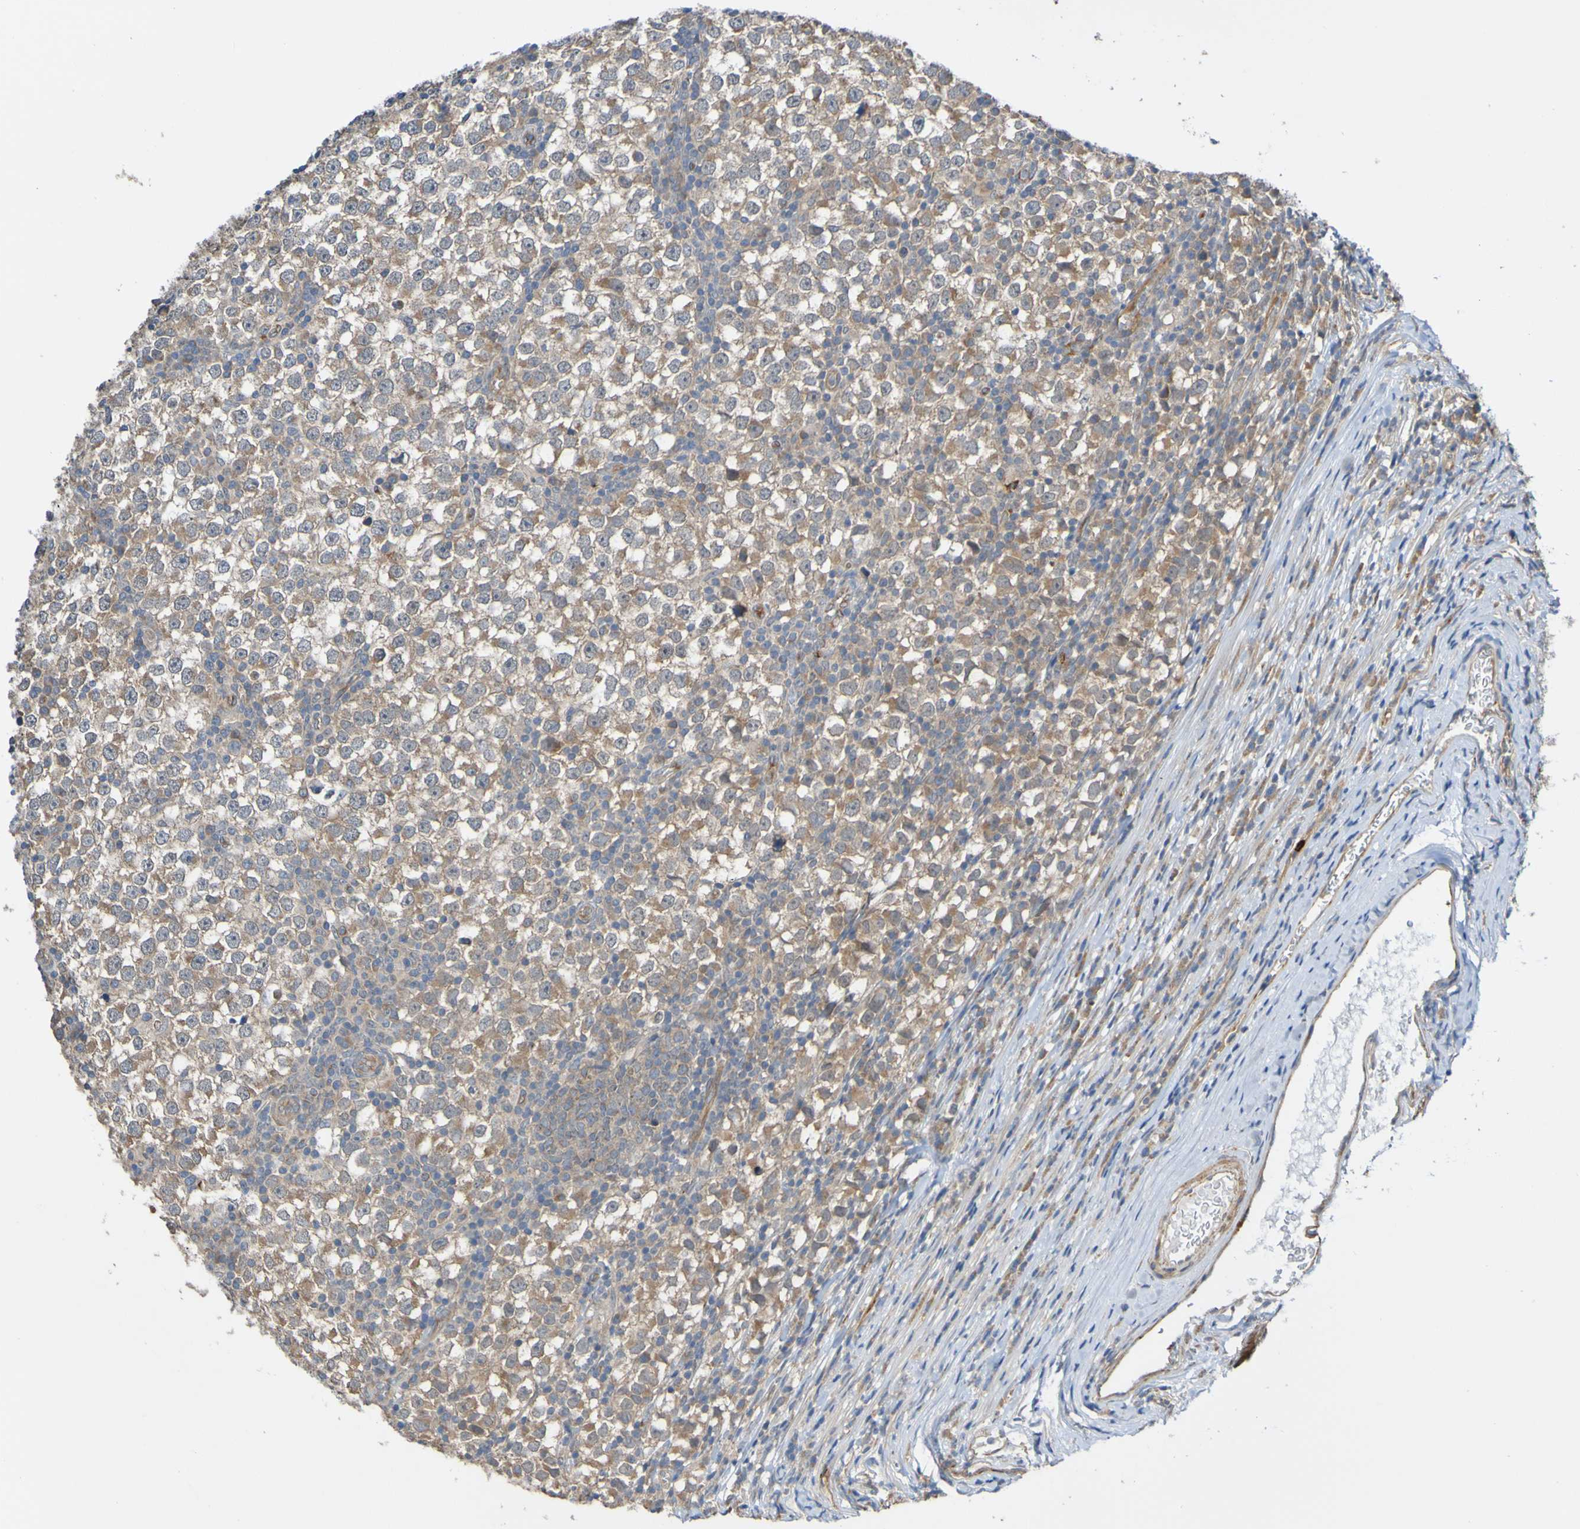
{"staining": {"intensity": "moderate", "quantity": "25%-75%", "location": "cytoplasmic/membranous"}, "tissue": "testis cancer", "cell_type": "Tumor cells", "image_type": "cancer", "snomed": [{"axis": "morphology", "description": "Seminoma, NOS"}, {"axis": "topography", "description": "Testis"}], "caption": "Brown immunohistochemical staining in human testis cancer (seminoma) shows moderate cytoplasmic/membranous staining in approximately 25%-75% of tumor cells.", "gene": "ST8SIA6", "patient": {"sex": "male", "age": 65}}